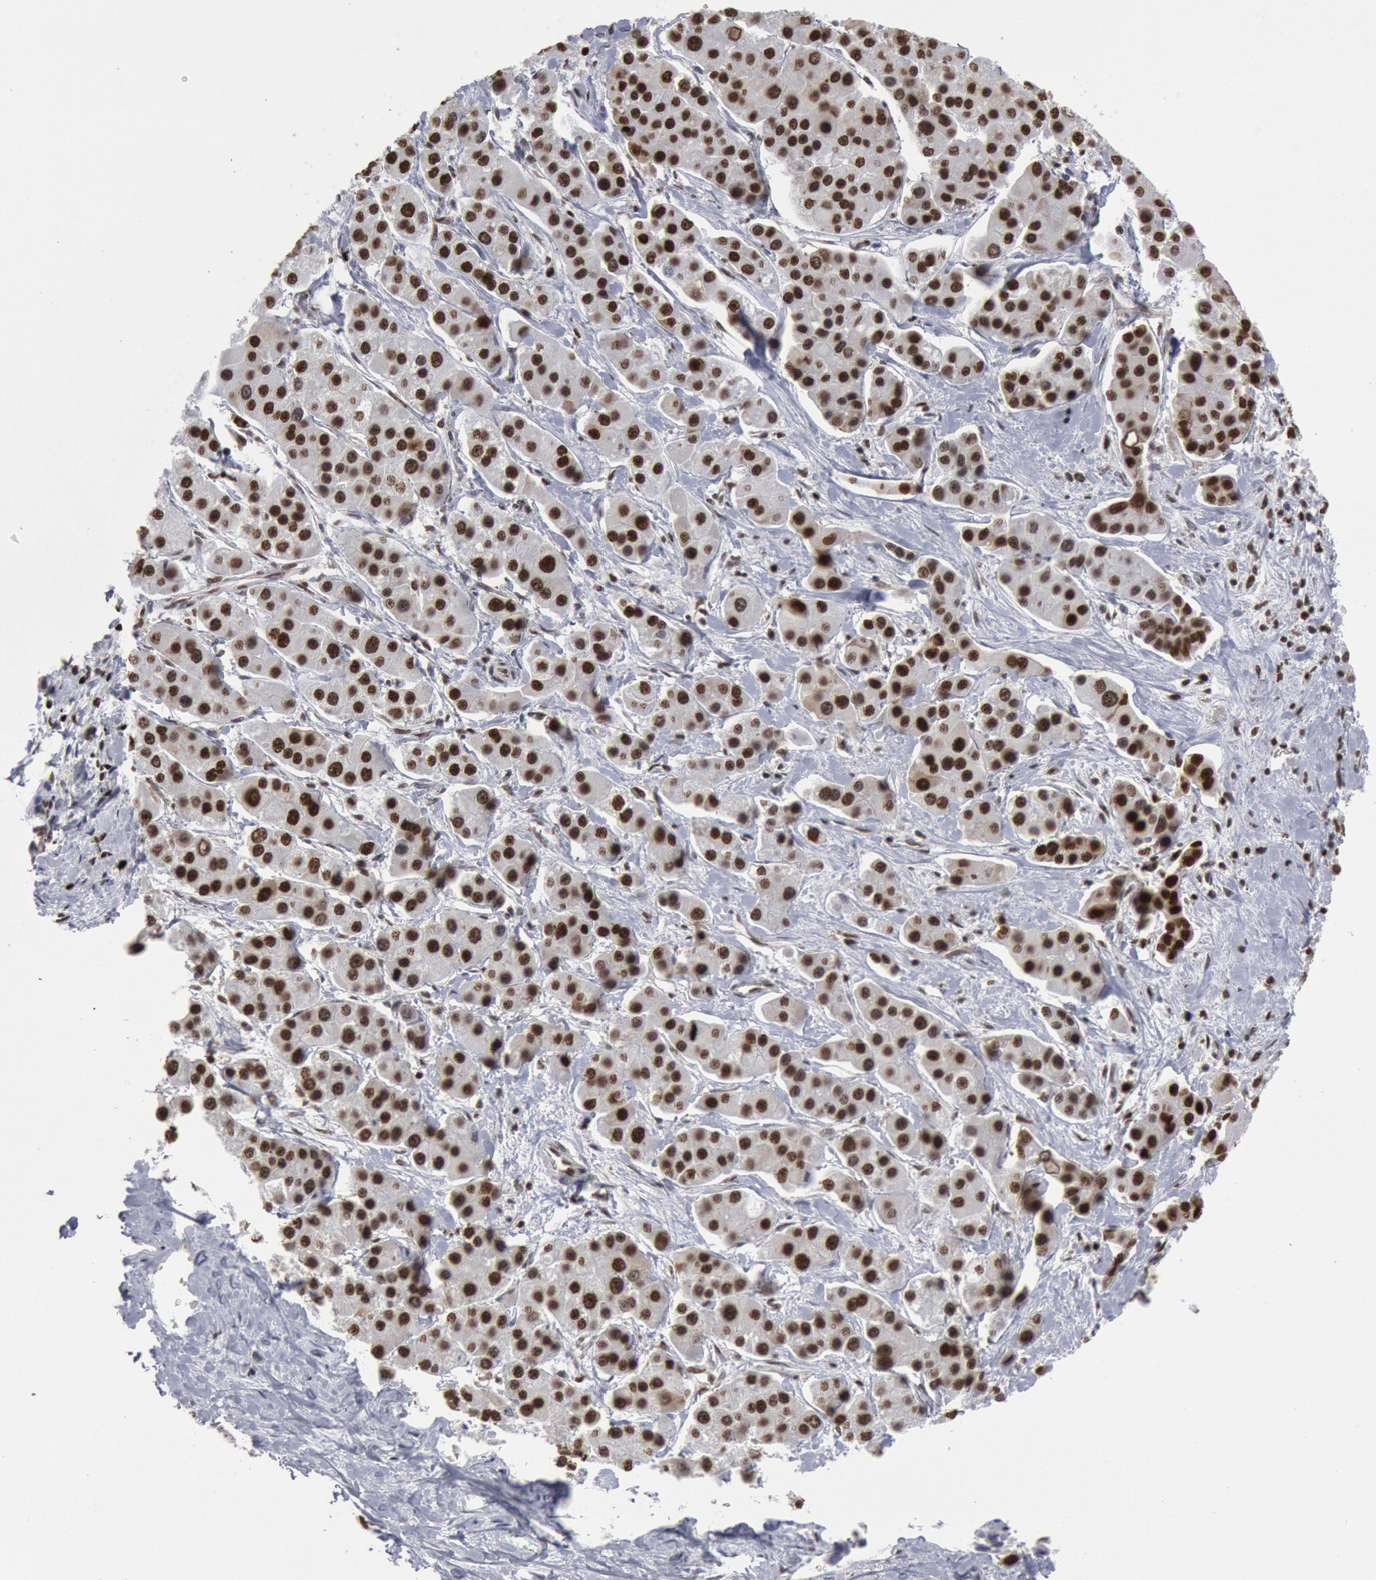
{"staining": {"intensity": "strong", "quantity": ">75%", "location": "nuclear"}, "tissue": "liver cancer", "cell_type": "Tumor cells", "image_type": "cancer", "snomed": [{"axis": "morphology", "description": "Carcinoma, Hepatocellular, NOS"}, {"axis": "topography", "description": "Liver"}], "caption": "Tumor cells show strong nuclear positivity in approximately >75% of cells in hepatocellular carcinoma (liver).", "gene": "SUB1", "patient": {"sex": "female", "age": 85}}